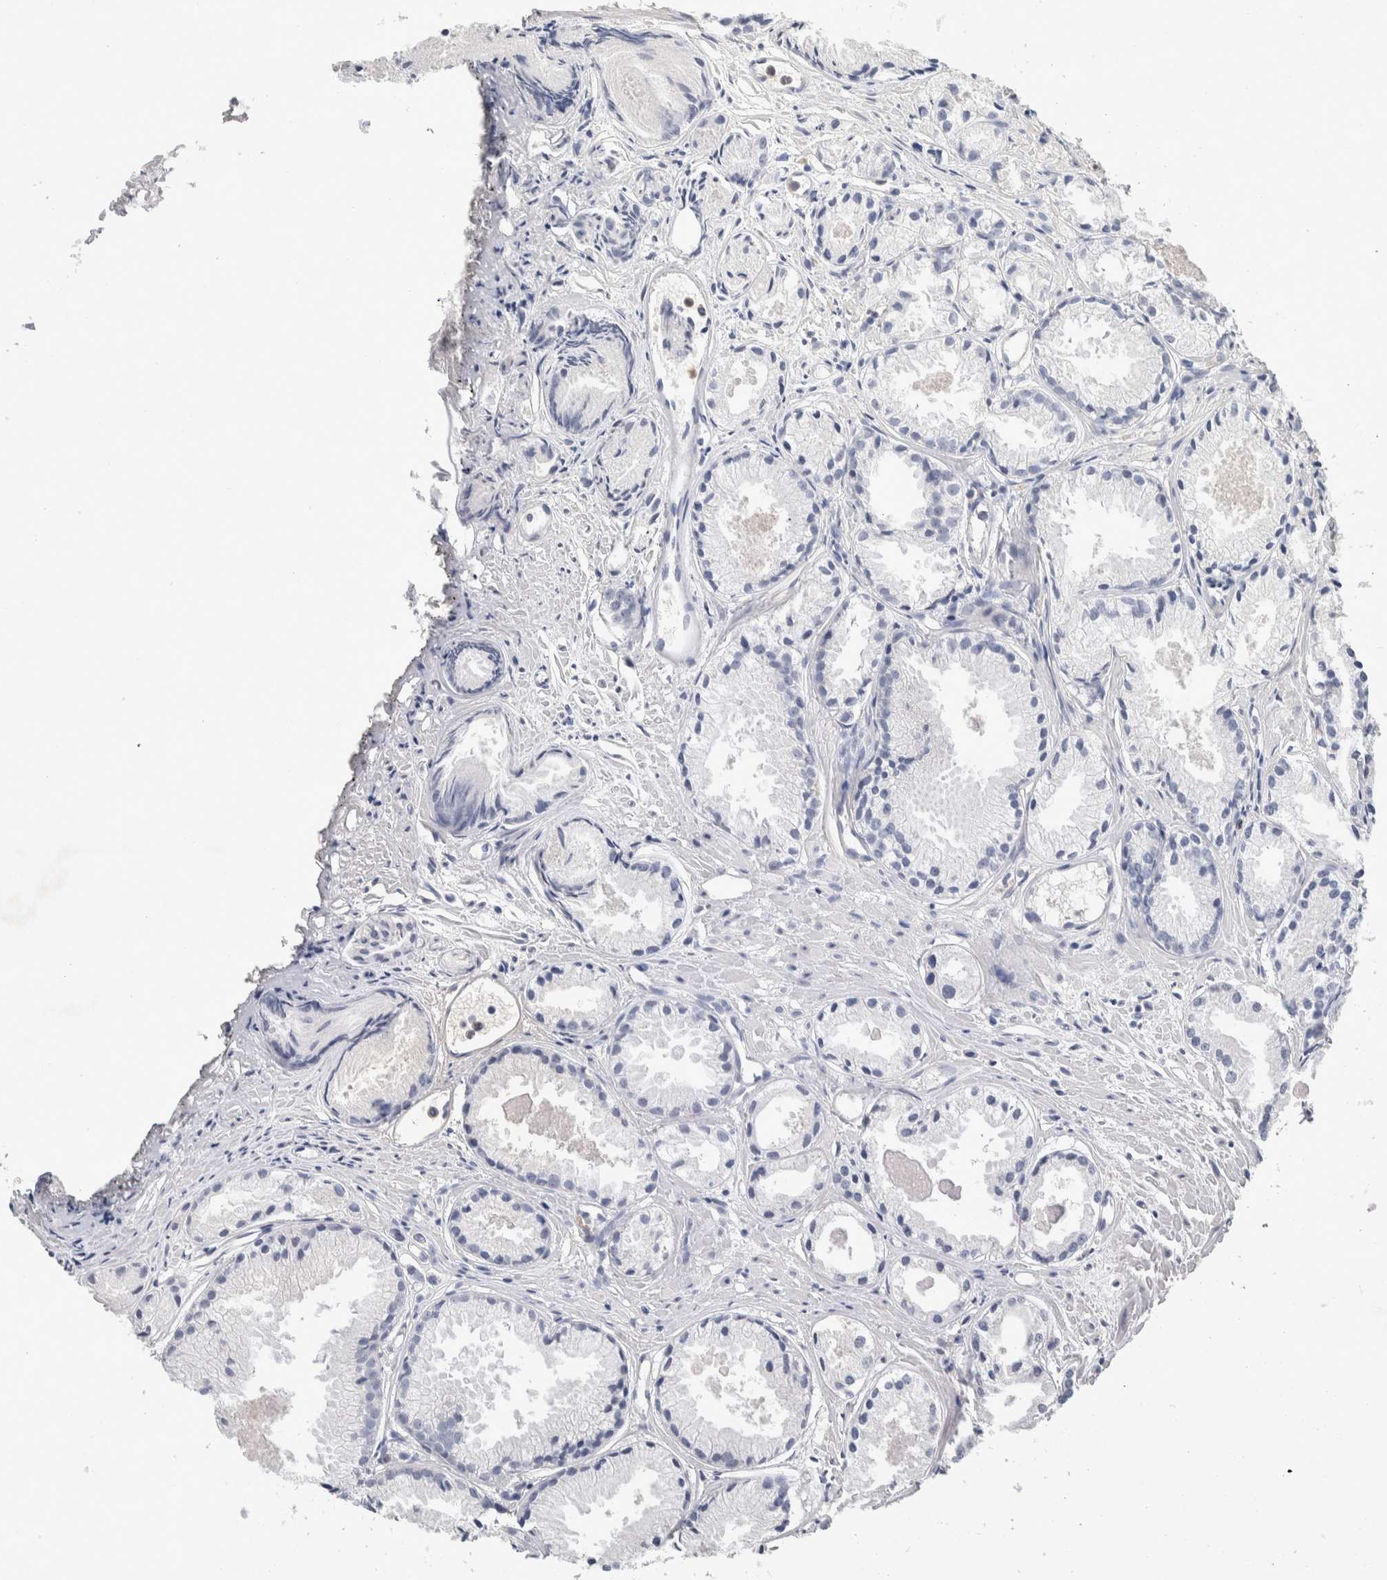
{"staining": {"intensity": "negative", "quantity": "none", "location": "none"}, "tissue": "prostate cancer", "cell_type": "Tumor cells", "image_type": "cancer", "snomed": [{"axis": "morphology", "description": "Adenocarcinoma, Low grade"}, {"axis": "topography", "description": "Prostate"}], "caption": "DAB immunohistochemical staining of human prostate cancer (adenocarcinoma (low-grade)) demonstrates no significant positivity in tumor cells.", "gene": "NCF2", "patient": {"sex": "male", "age": 72}}